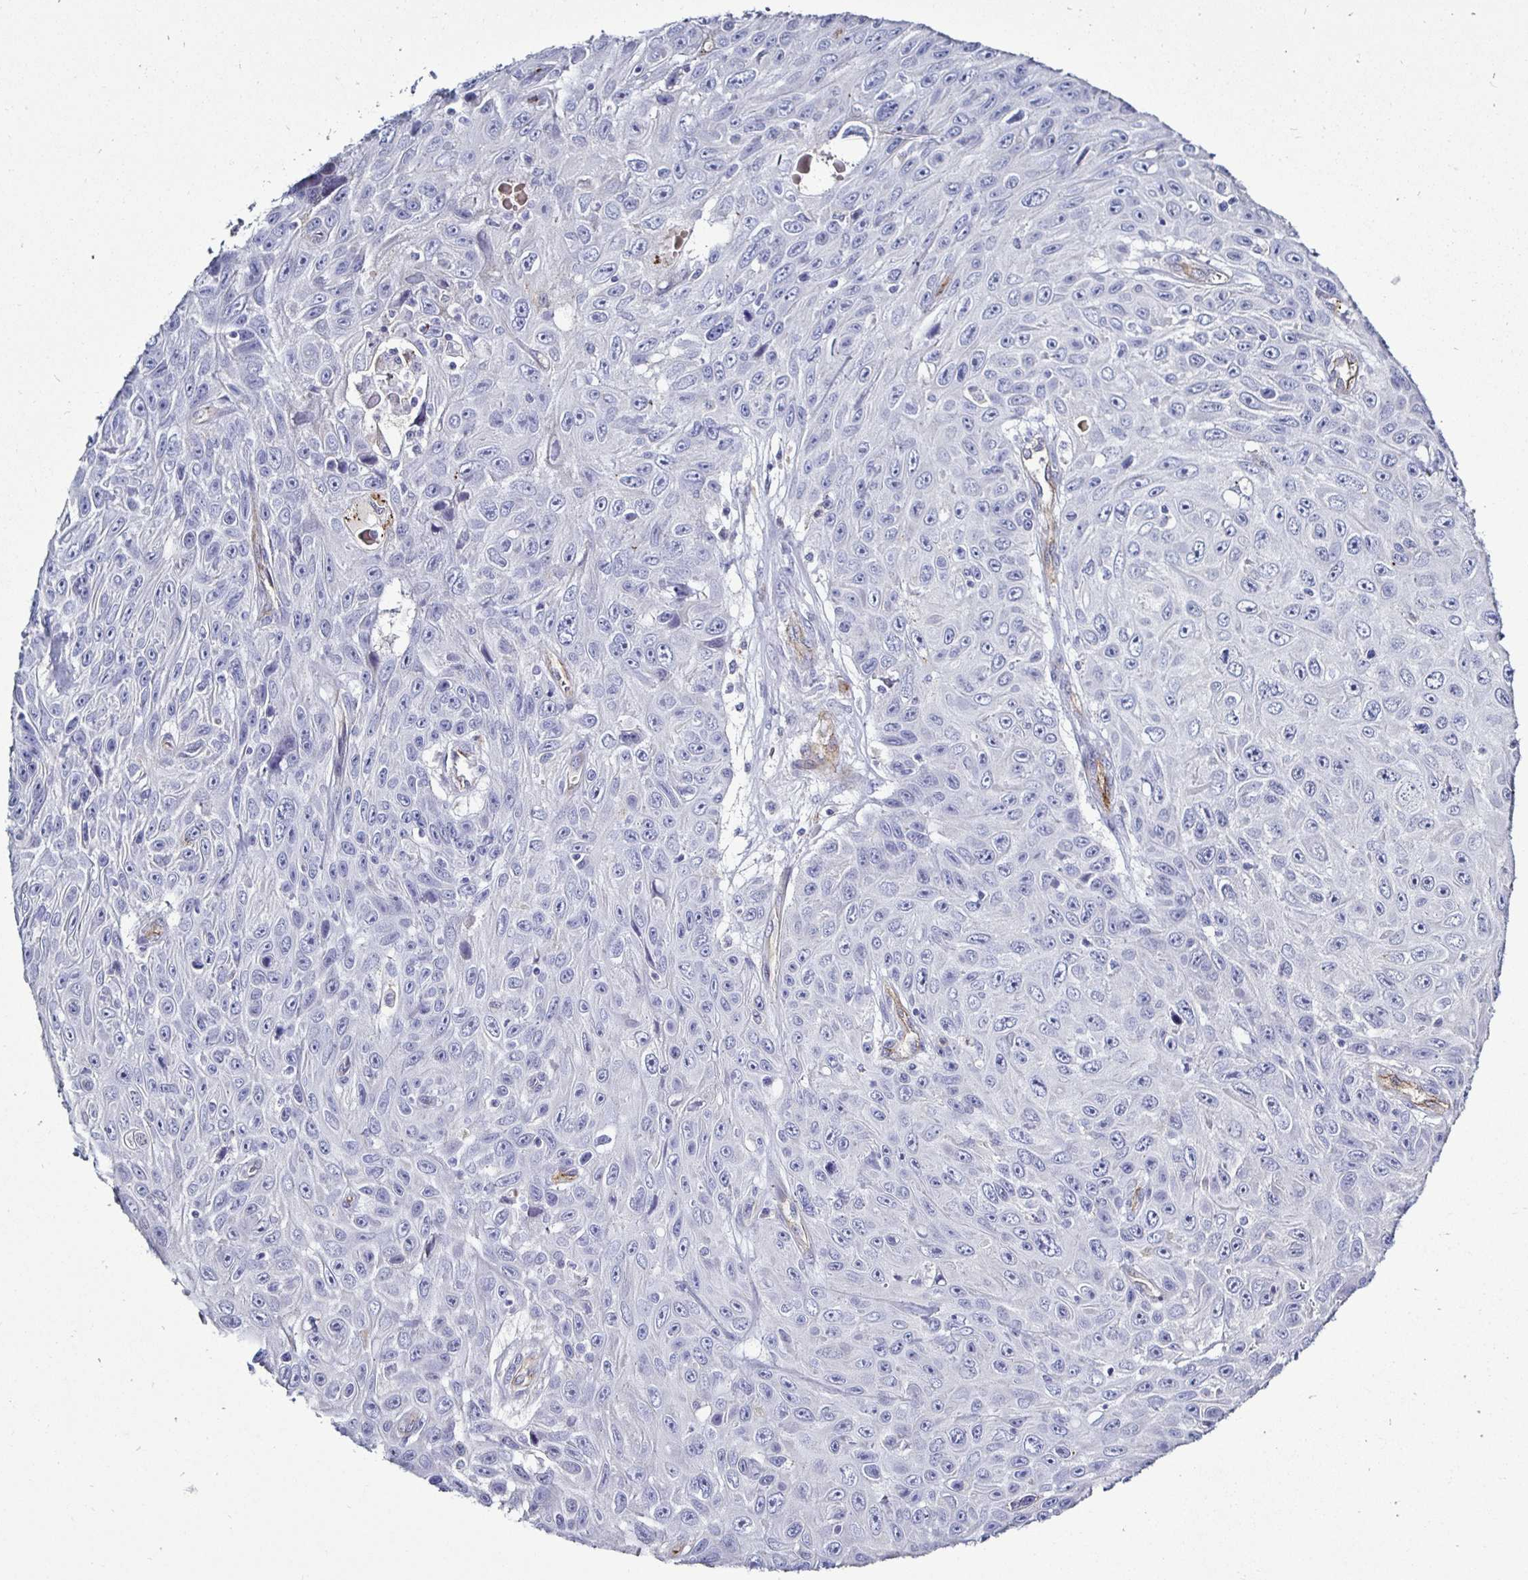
{"staining": {"intensity": "negative", "quantity": "none", "location": "none"}, "tissue": "skin cancer", "cell_type": "Tumor cells", "image_type": "cancer", "snomed": [{"axis": "morphology", "description": "Squamous cell carcinoma, NOS"}, {"axis": "topography", "description": "Skin"}], "caption": "Histopathology image shows no significant protein staining in tumor cells of skin cancer (squamous cell carcinoma).", "gene": "ACSBG2", "patient": {"sex": "male", "age": 82}}